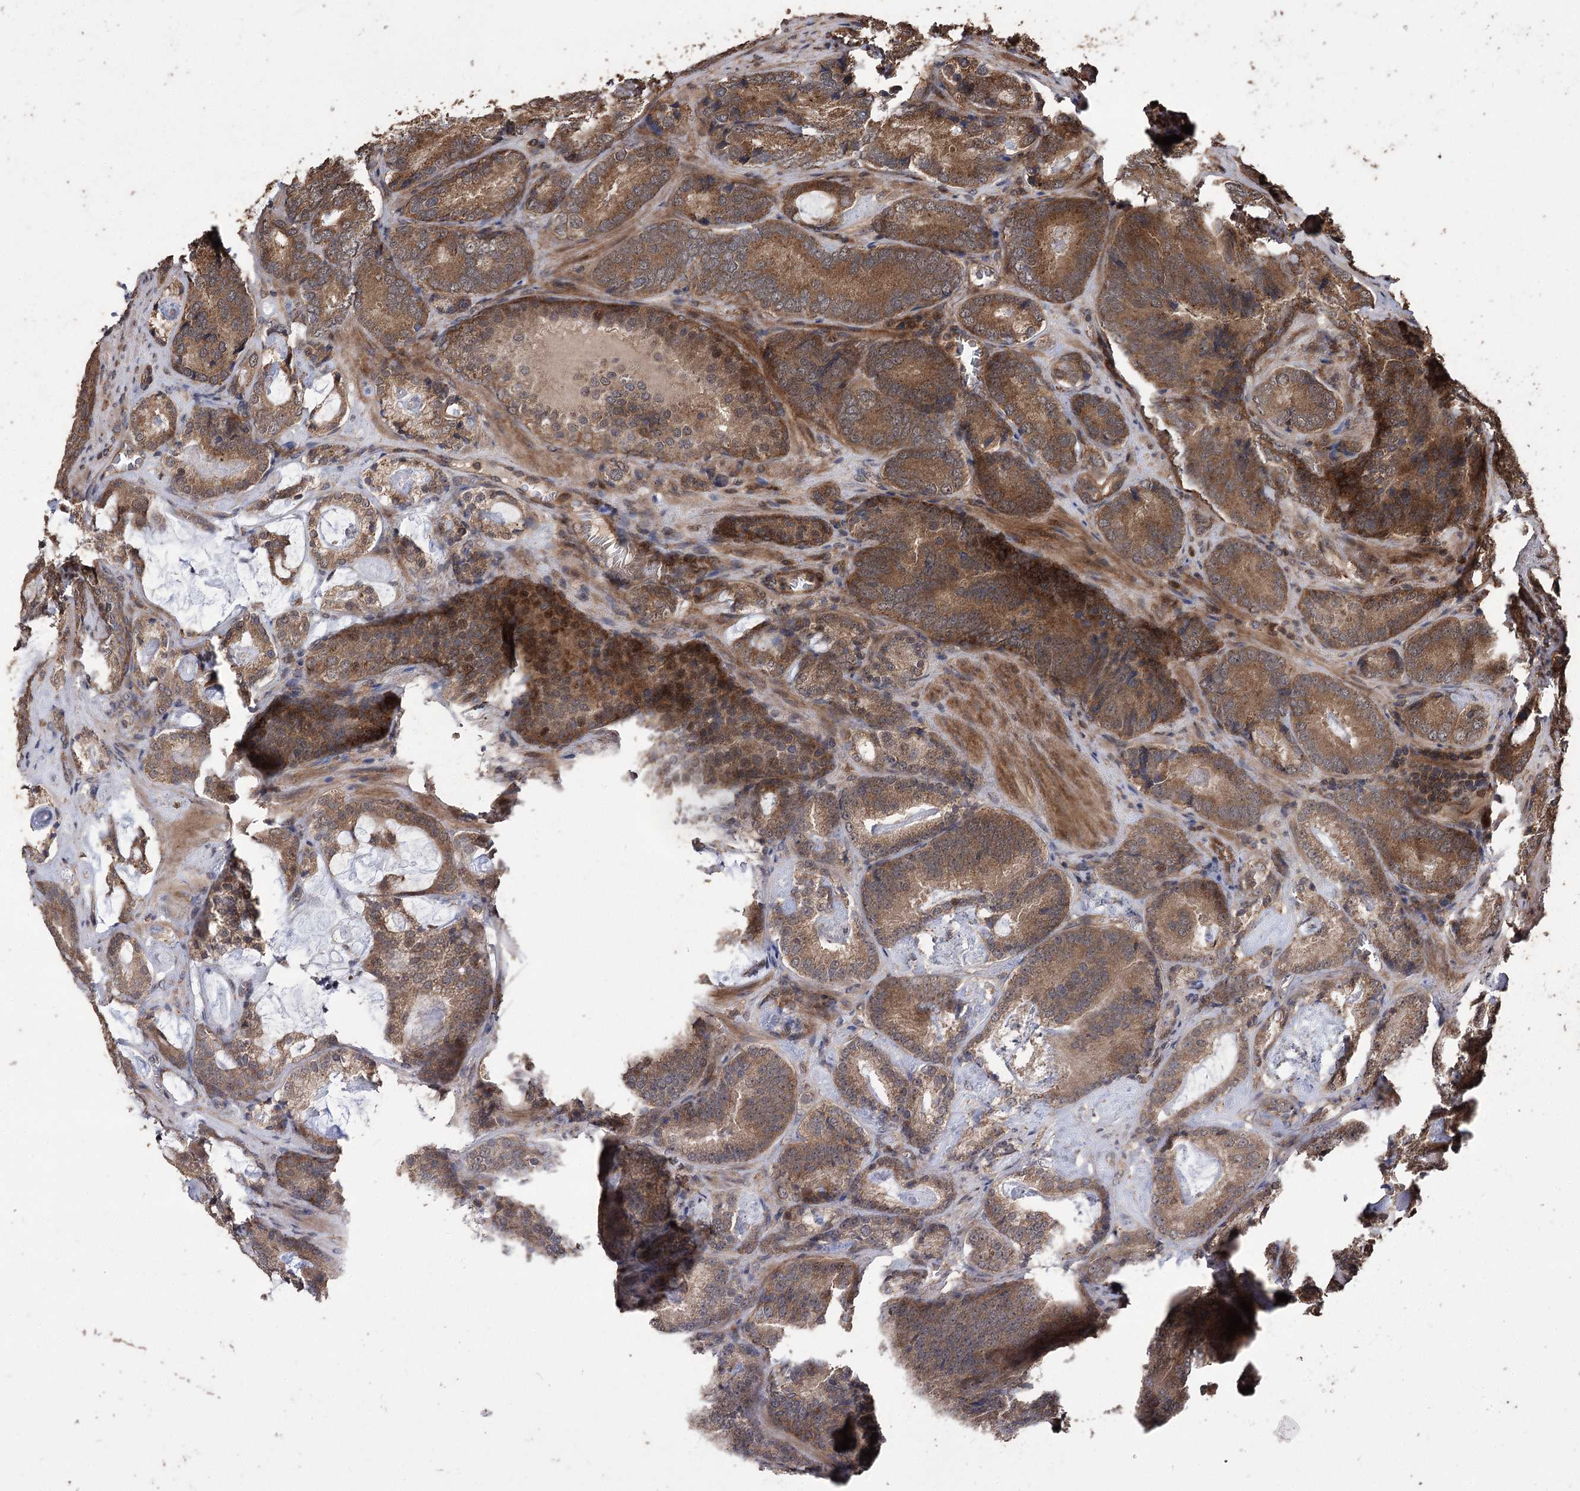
{"staining": {"intensity": "moderate", "quantity": ">75%", "location": "cytoplasmic/membranous"}, "tissue": "prostate cancer", "cell_type": "Tumor cells", "image_type": "cancer", "snomed": [{"axis": "morphology", "description": "Adenocarcinoma, Low grade"}, {"axis": "topography", "description": "Prostate"}], "caption": "Tumor cells demonstrate moderate cytoplasmic/membranous staining in approximately >75% of cells in prostate cancer (adenocarcinoma (low-grade)).", "gene": "RASSF3", "patient": {"sex": "male", "age": 60}}